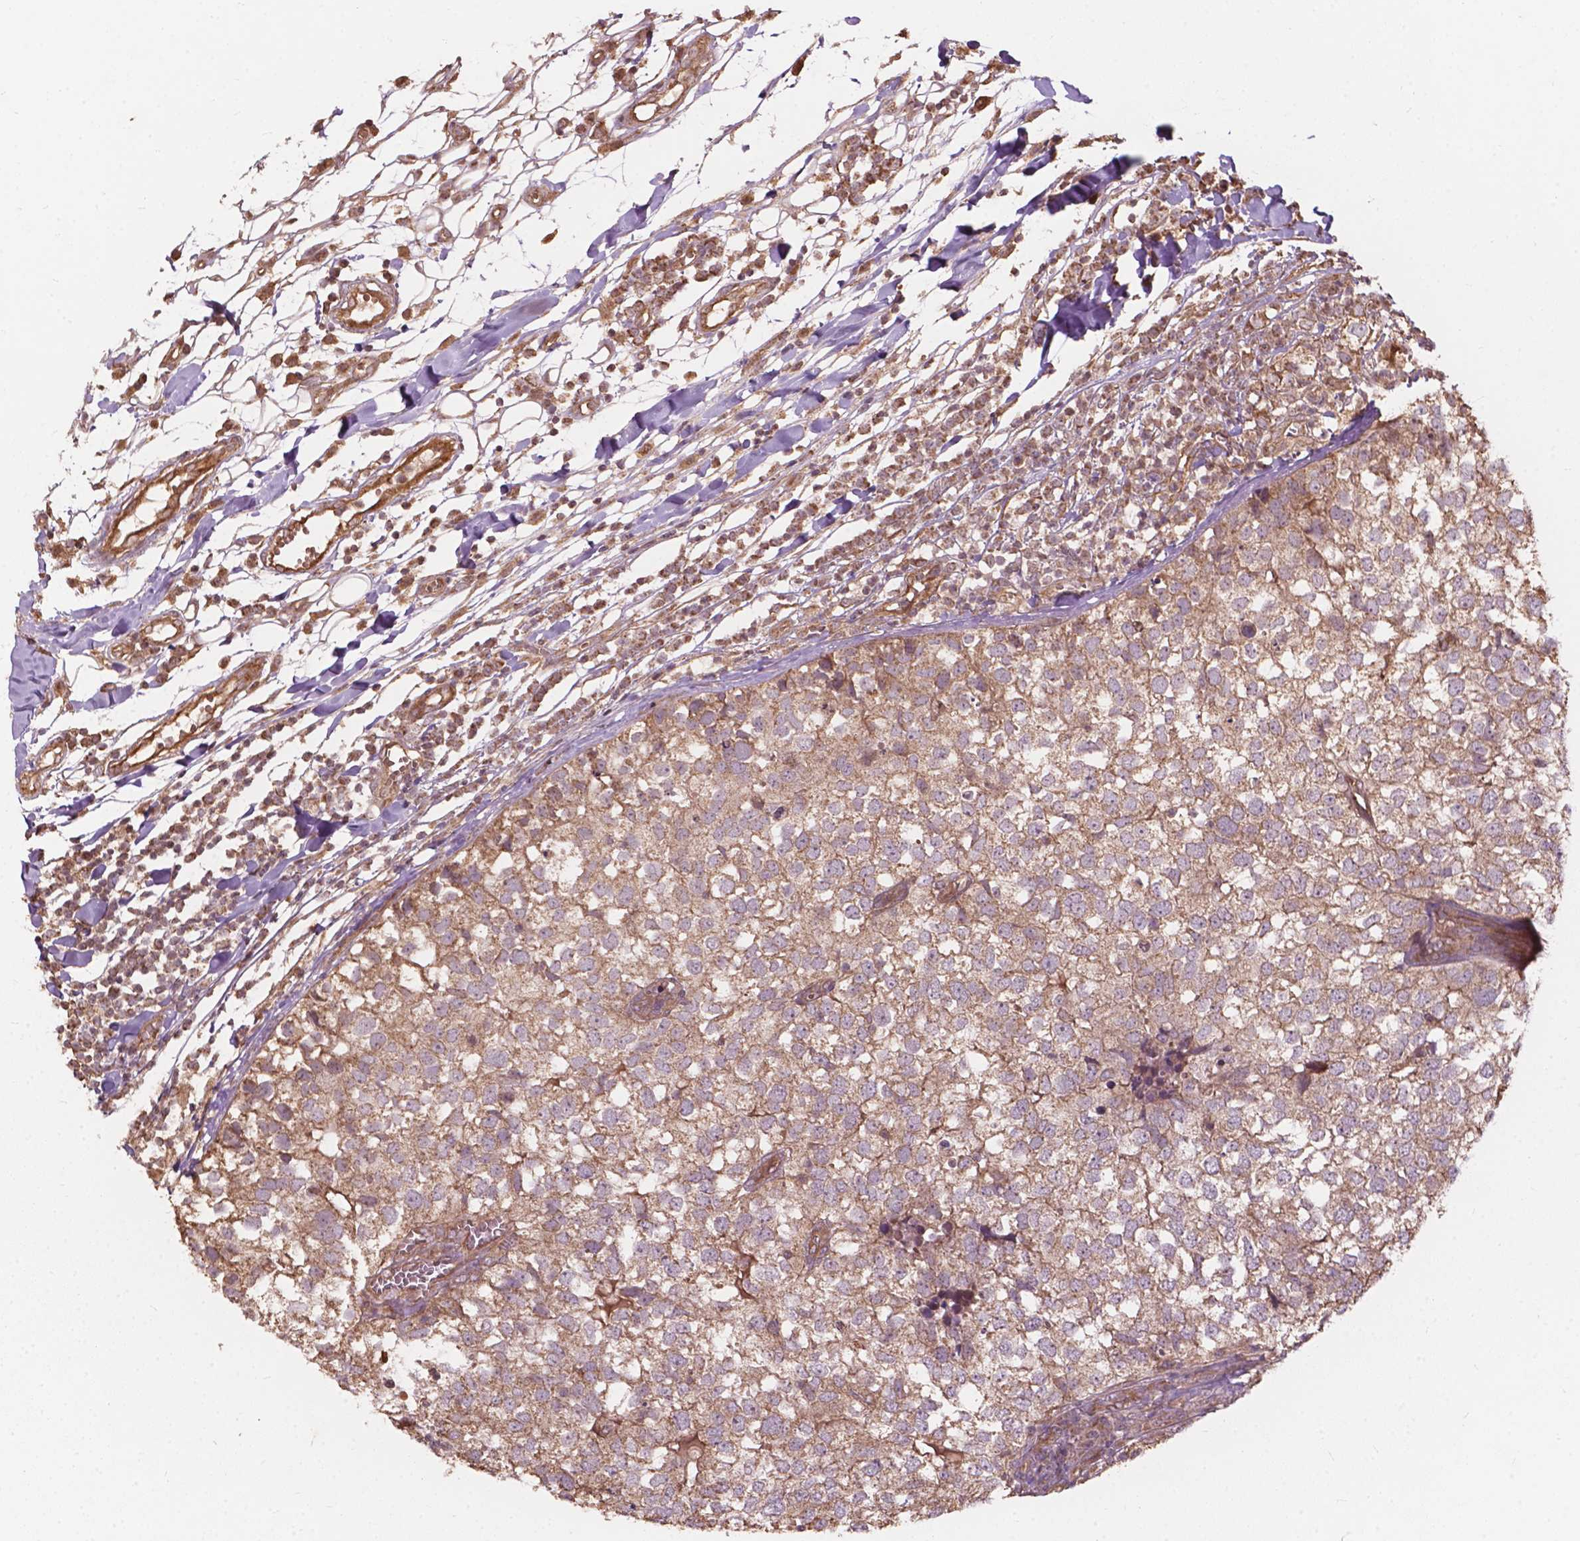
{"staining": {"intensity": "moderate", "quantity": ">75%", "location": "cytoplasmic/membranous"}, "tissue": "breast cancer", "cell_type": "Tumor cells", "image_type": "cancer", "snomed": [{"axis": "morphology", "description": "Duct carcinoma"}, {"axis": "topography", "description": "Breast"}], "caption": "High-power microscopy captured an immunohistochemistry (IHC) image of invasive ductal carcinoma (breast), revealing moderate cytoplasmic/membranous positivity in approximately >75% of tumor cells.", "gene": "CDC42BPA", "patient": {"sex": "female", "age": 30}}